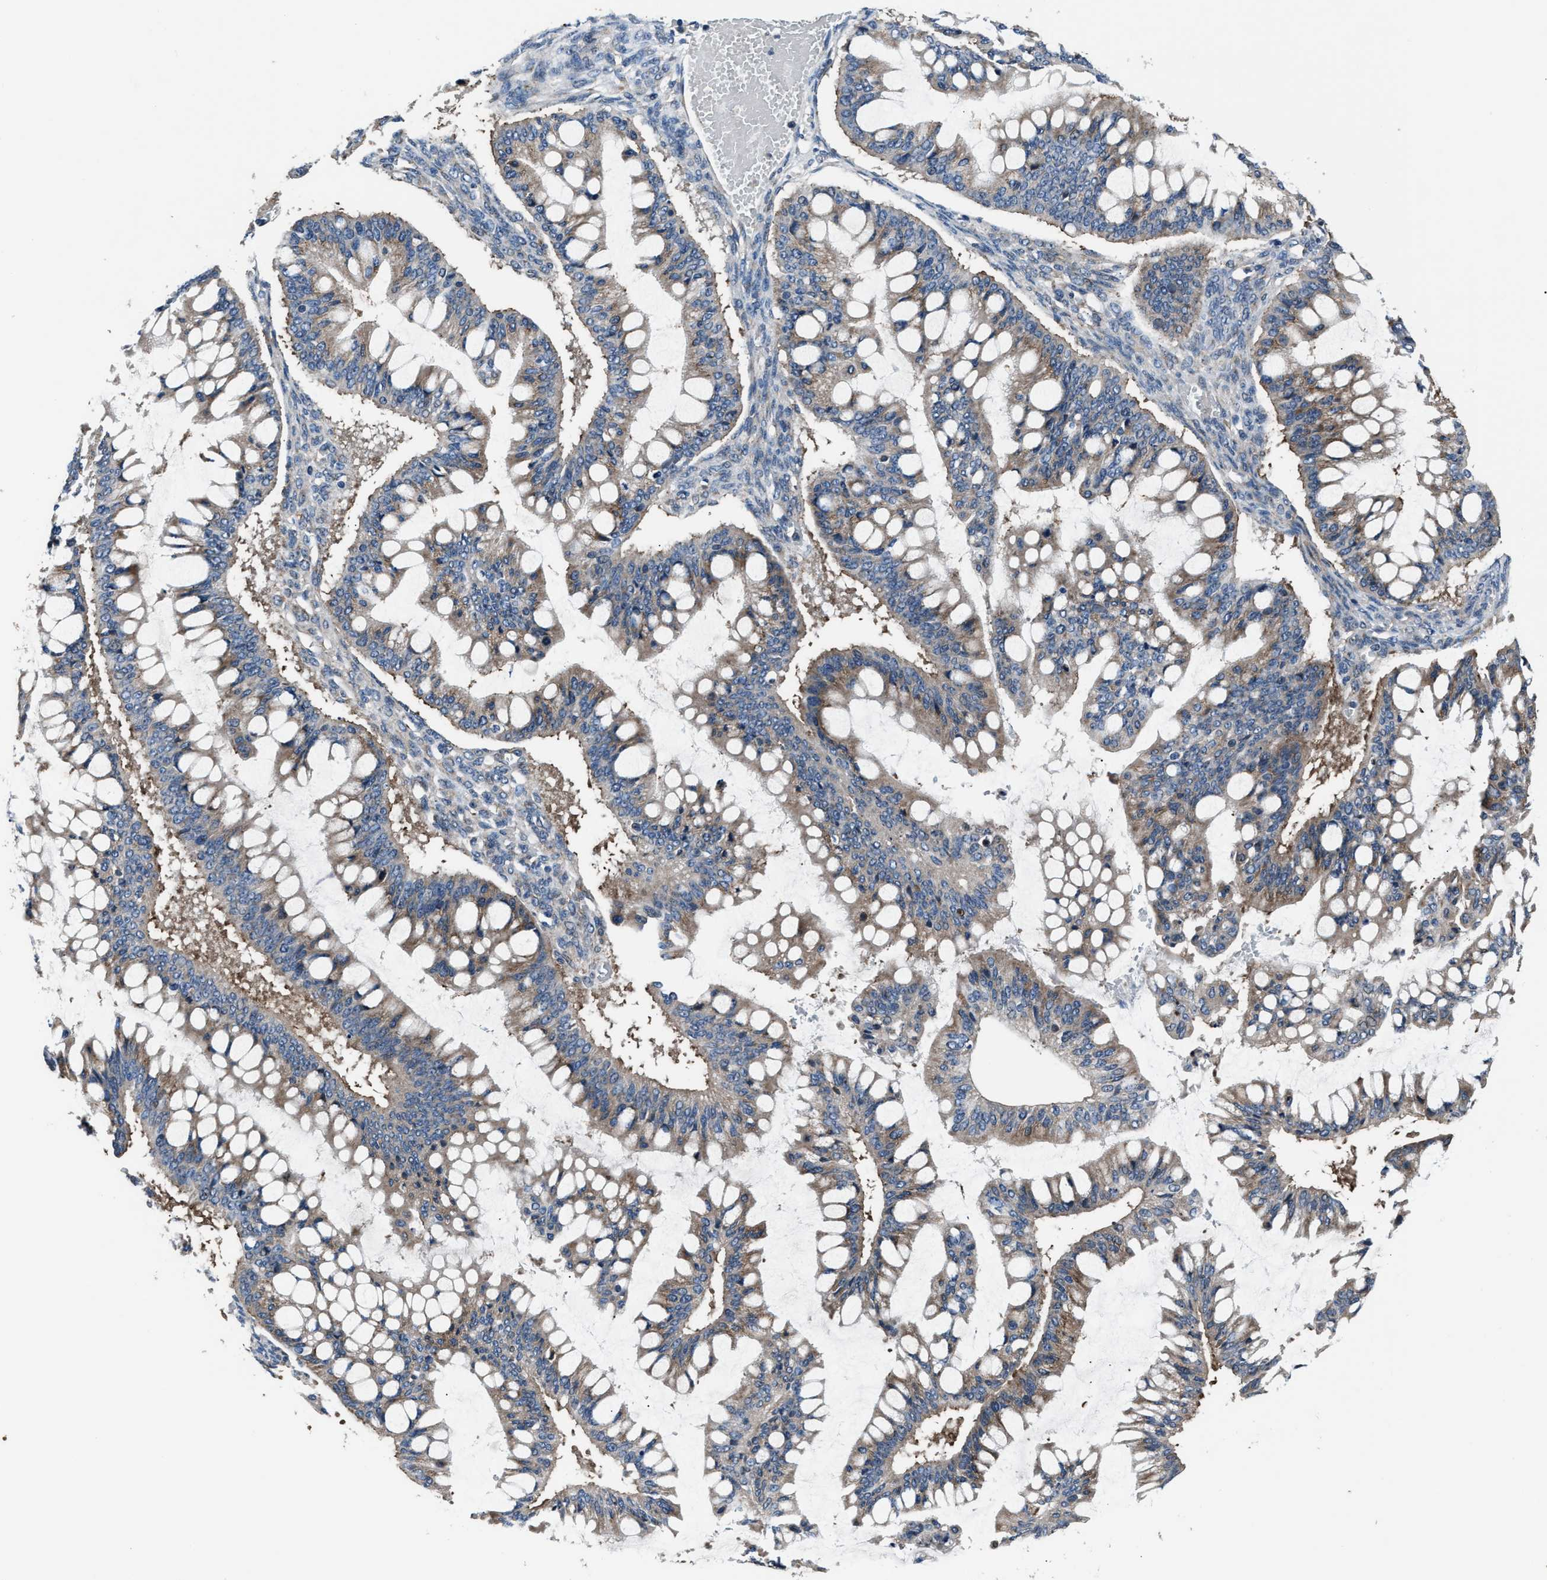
{"staining": {"intensity": "moderate", "quantity": "25%-75%", "location": "cytoplasmic/membranous"}, "tissue": "ovarian cancer", "cell_type": "Tumor cells", "image_type": "cancer", "snomed": [{"axis": "morphology", "description": "Cystadenocarcinoma, mucinous, NOS"}, {"axis": "topography", "description": "Ovary"}], "caption": "Moderate cytoplasmic/membranous expression is identified in approximately 25%-75% of tumor cells in mucinous cystadenocarcinoma (ovarian).", "gene": "IMPDH2", "patient": {"sex": "female", "age": 73}}